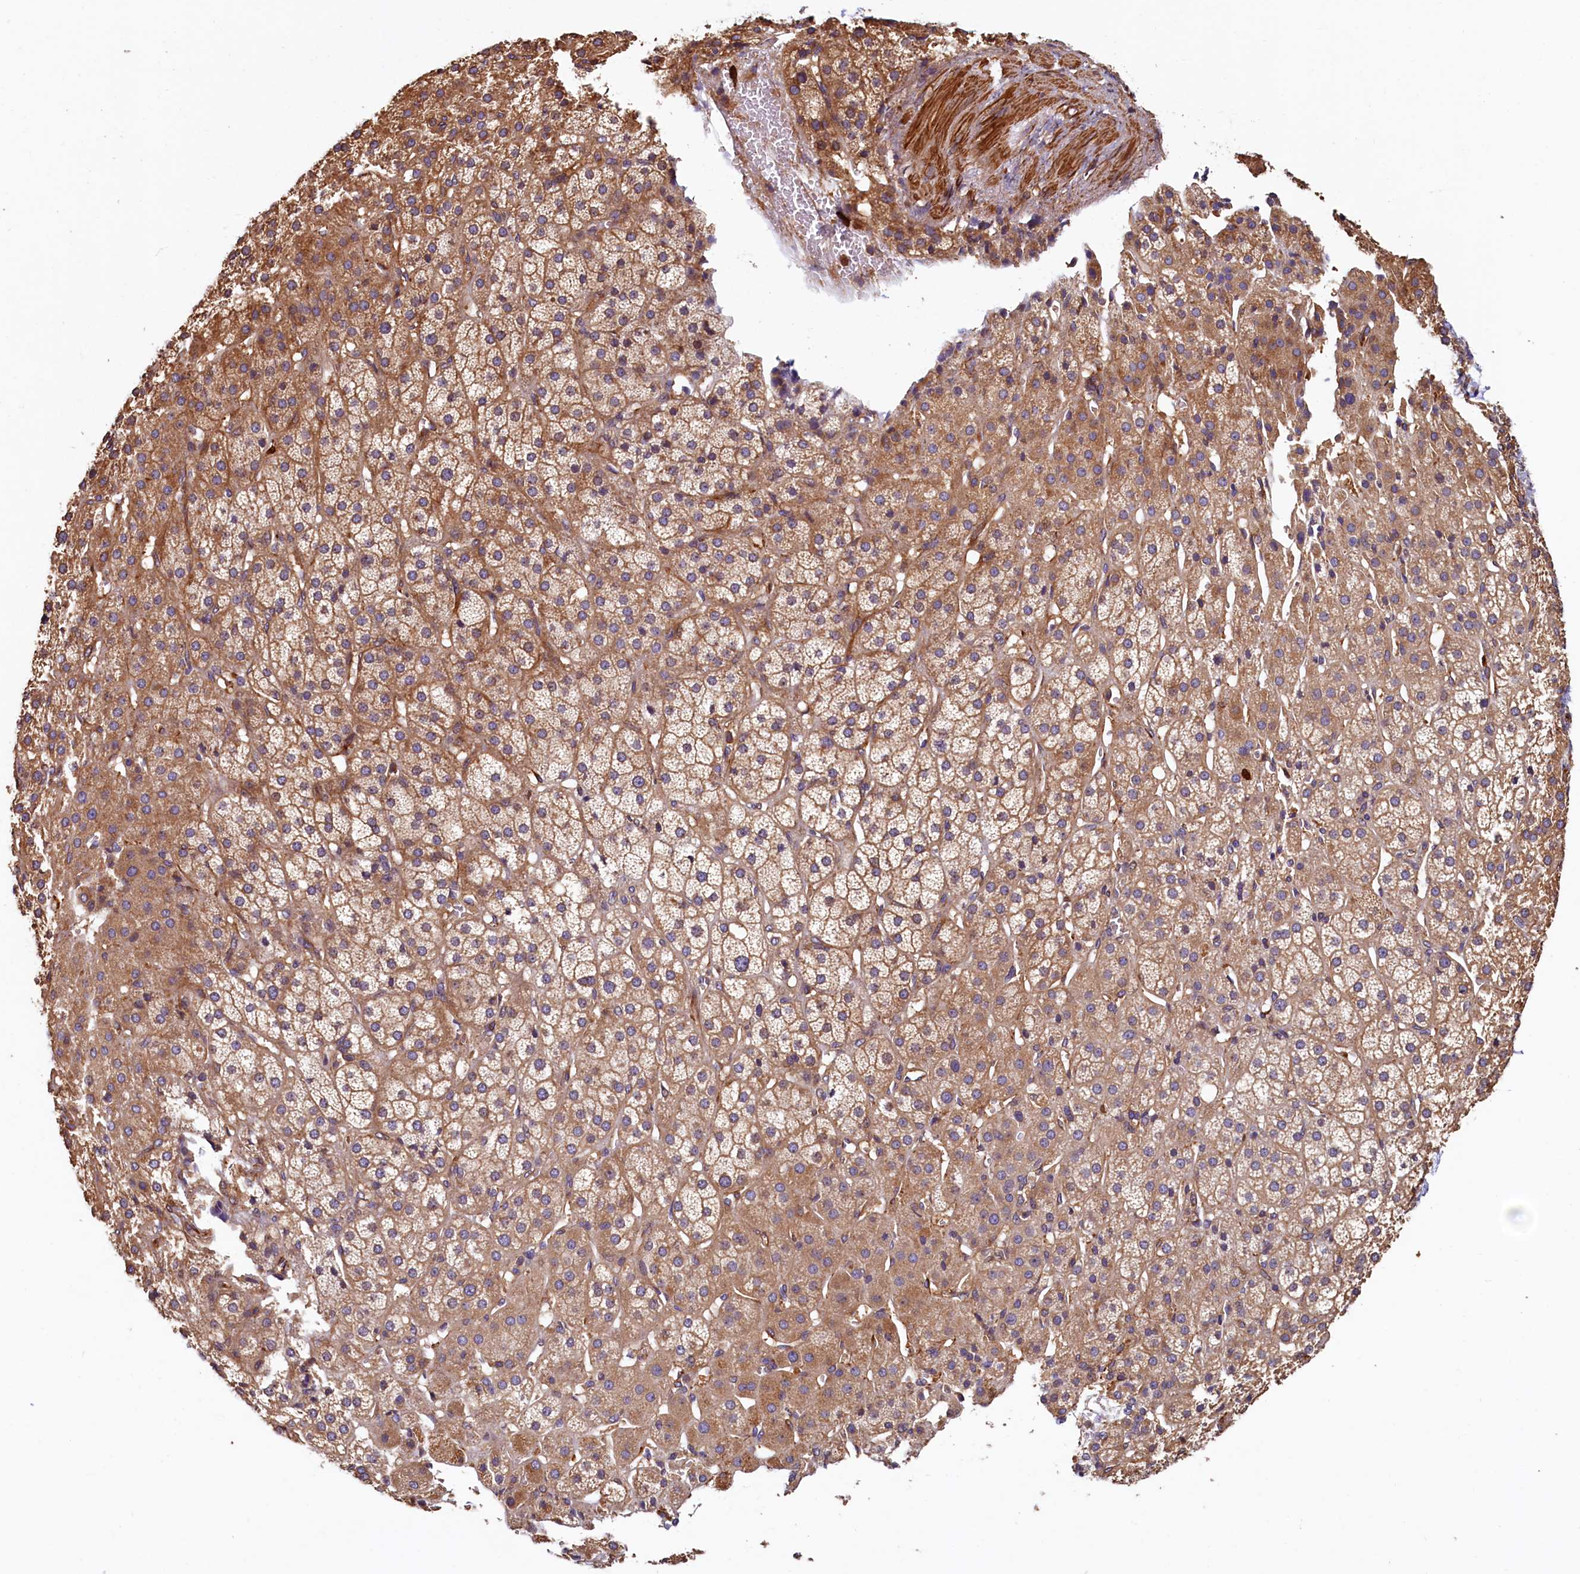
{"staining": {"intensity": "moderate", "quantity": "25%-75%", "location": "cytoplasmic/membranous"}, "tissue": "adrenal gland", "cell_type": "Glandular cells", "image_type": "normal", "snomed": [{"axis": "morphology", "description": "Normal tissue, NOS"}, {"axis": "topography", "description": "Adrenal gland"}], "caption": "Protein staining displays moderate cytoplasmic/membranous positivity in about 25%-75% of glandular cells in normal adrenal gland.", "gene": "CCDC102B", "patient": {"sex": "female", "age": 57}}